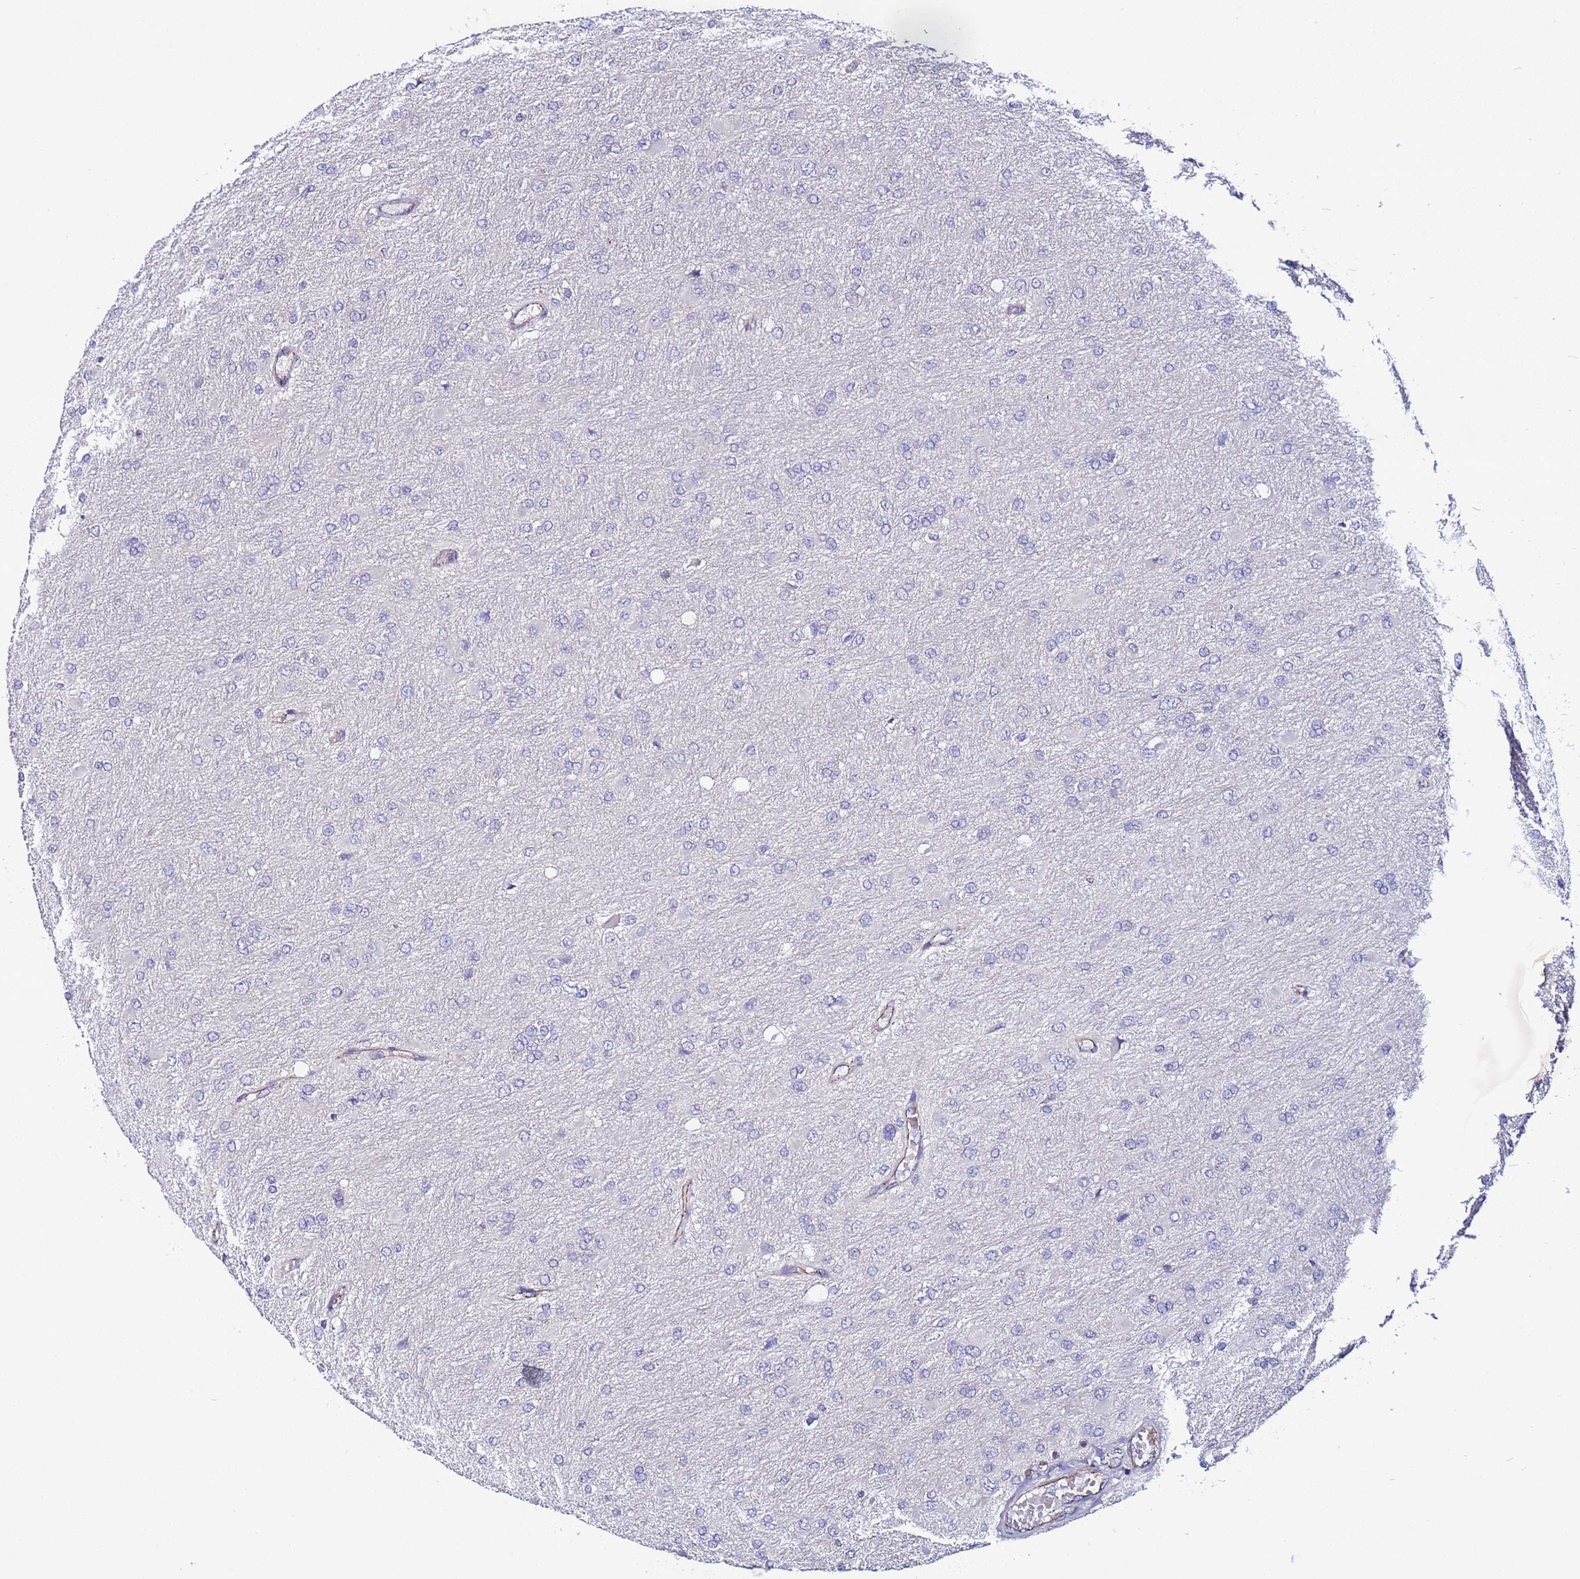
{"staining": {"intensity": "negative", "quantity": "none", "location": "none"}, "tissue": "glioma", "cell_type": "Tumor cells", "image_type": "cancer", "snomed": [{"axis": "morphology", "description": "Glioma, malignant, High grade"}, {"axis": "topography", "description": "Cerebral cortex"}], "caption": "Immunohistochemistry image of neoplastic tissue: human malignant glioma (high-grade) stained with DAB (3,3'-diaminobenzidine) exhibits no significant protein expression in tumor cells.", "gene": "TENM3", "patient": {"sex": "female", "age": 36}}